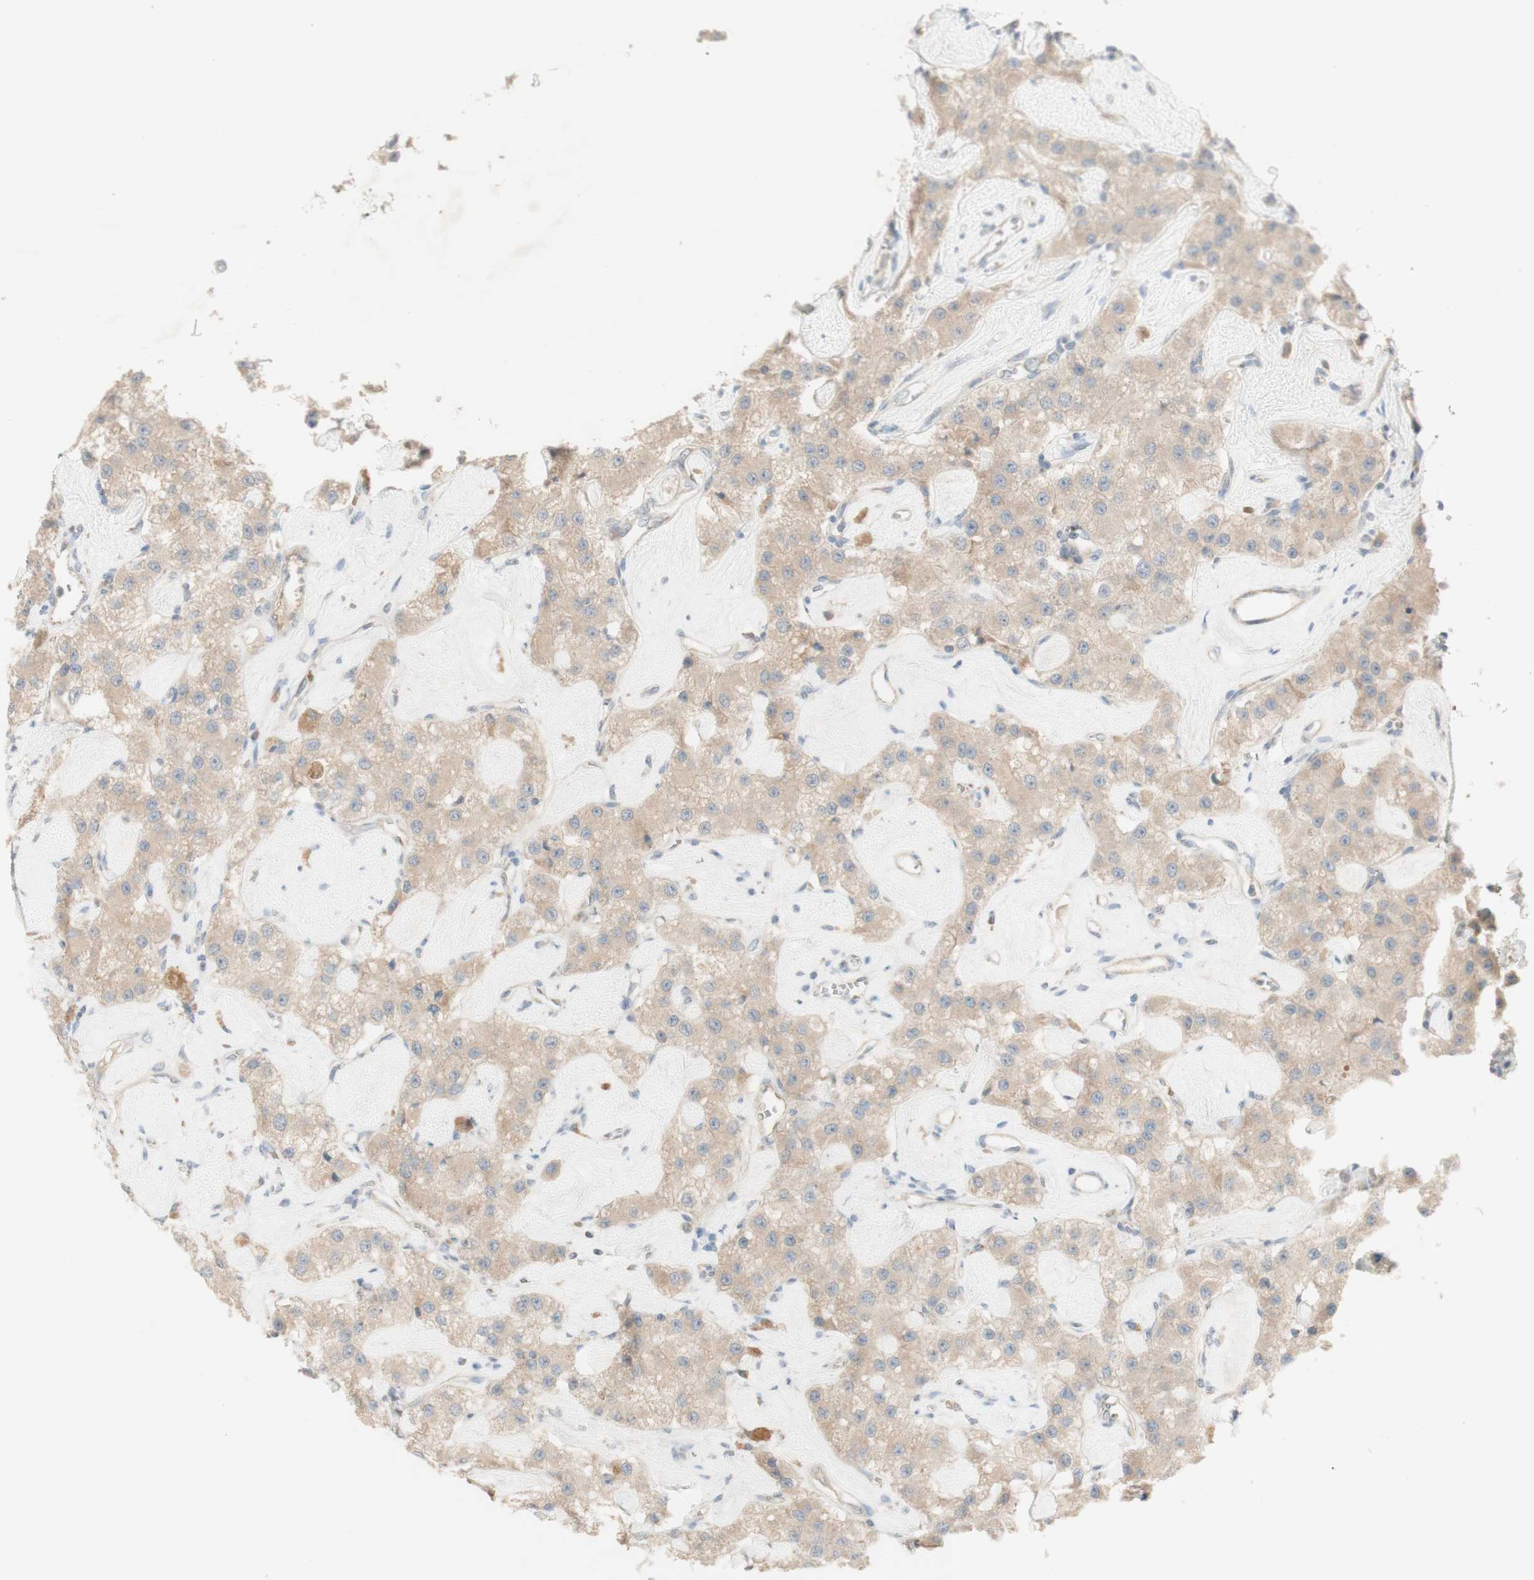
{"staining": {"intensity": "weak", "quantity": ">75%", "location": "cytoplasmic/membranous"}, "tissue": "carcinoid", "cell_type": "Tumor cells", "image_type": "cancer", "snomed": [{"axis": "morphology", "description": "Carcinoid, malignant, NOS"}, {"axis": "topography", "description": "Pancreas"}], "caption": "Tumor cells demonstrate low levels of weak cytoplasmic/membranous expression in approximately >75% of cells in malignant carcinoid. (IHC, brightfield microscopy, high magnification).", "gene": "PTGER4", "patient": {"sex": "male", "age": 41}}